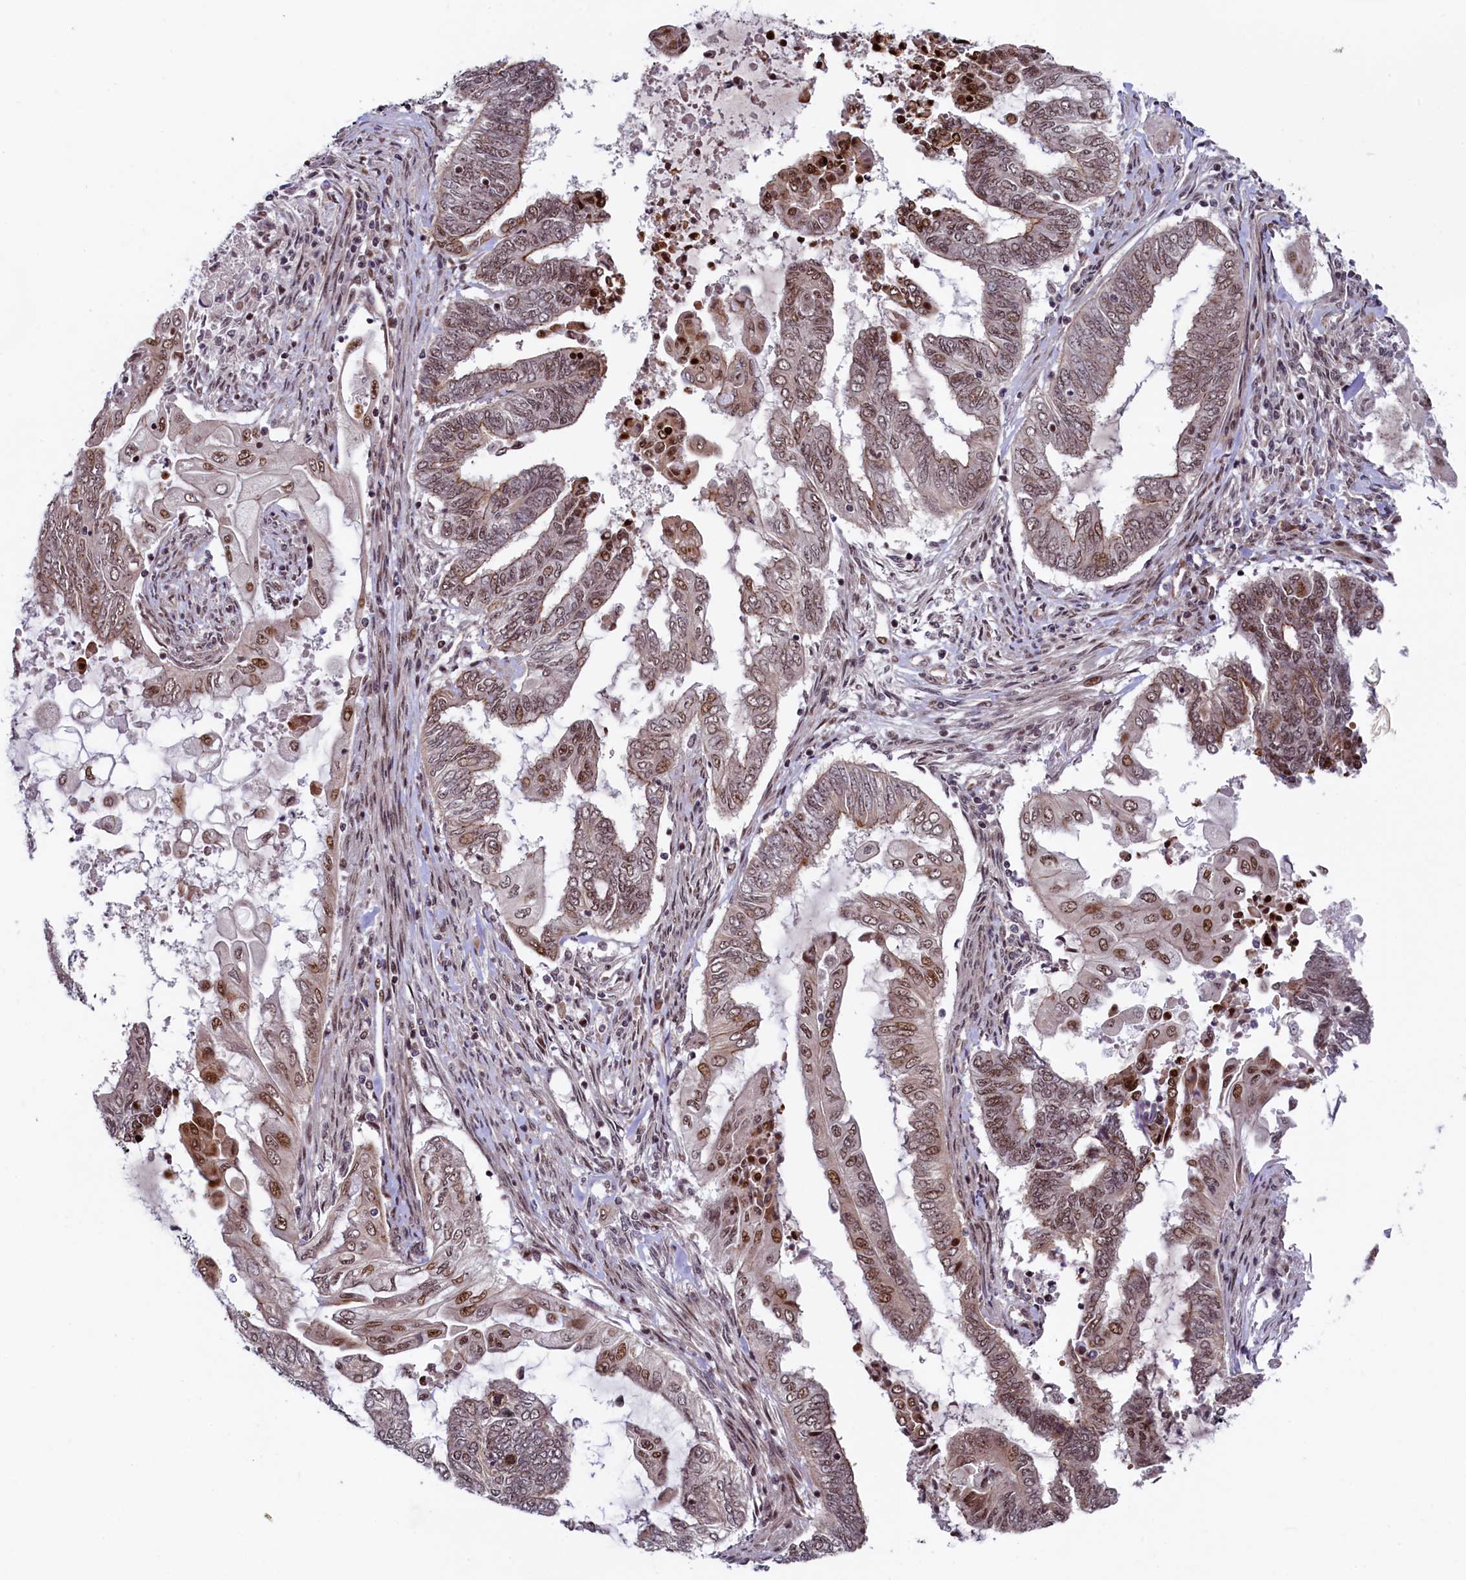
{"staining": {"intensity": "moderate", "quantity": ">75%", "location": "nuclear"}, "tissue": "endometrial cancer", "cell_type": "Tumor cells", "image_type": "cancer", "snomed": [{"axis": "morphology", "description": "Adenocarcinoma, NOS"}, {"axis": "topography", "description": "Uterus"}, {"axis": "topography", "description": "Endometrium"}], "caption": "Endometrial cancer was stained to show a protein in brown. There is medium levels of moderate nuclear staining in approximately >75% of tumor cells.", "gene": "LEO1", "patient": {"sex": "female", "age": 70}}